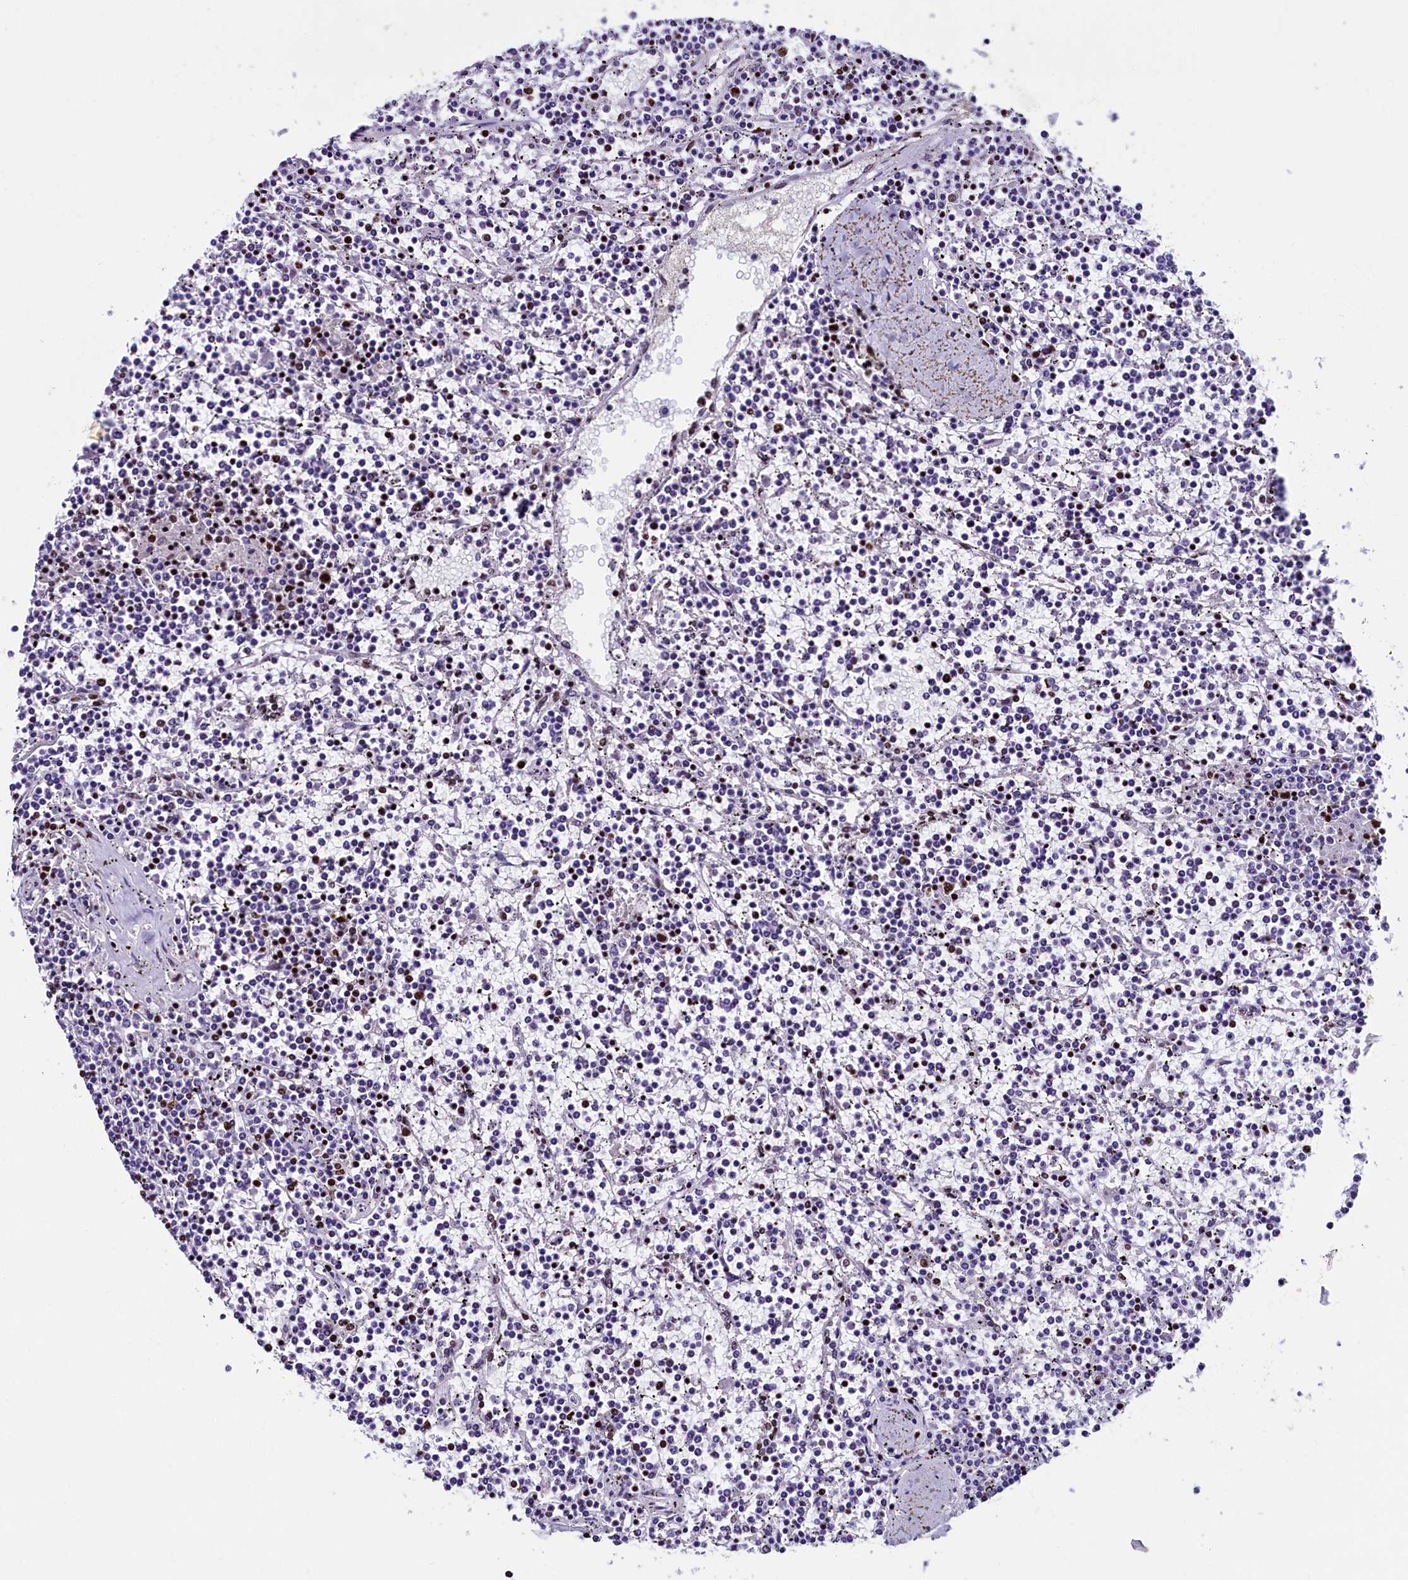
{"staining": {"intensity": "moderate", "quantity": "<25%", "location": "nuclear"}, "tissue": "lymphoma", "cell_type": "Tumor cells", "image_type": "cancer", "snomed": [{"axis": "morphology", "description": "Malignant lymphoma, non-Hodgkin's type, Low grade"}, {"axis": "topography", "description": "Spleen"}], "caption": "Immunohistochemical staining of malignant lymphoma, non-Hodgkin's type (low-grade) shows low levels of moderate nuclear protein expression in approximately <25% of tumor cells. (Stains: DAB (3,3'-diaminobenzidine) in brown, nuclei in blue, Microscopy: brightfield microscopy at high magnification).", "gene": "SRRM2", "patient": {"sex": "female", "age": 19}}